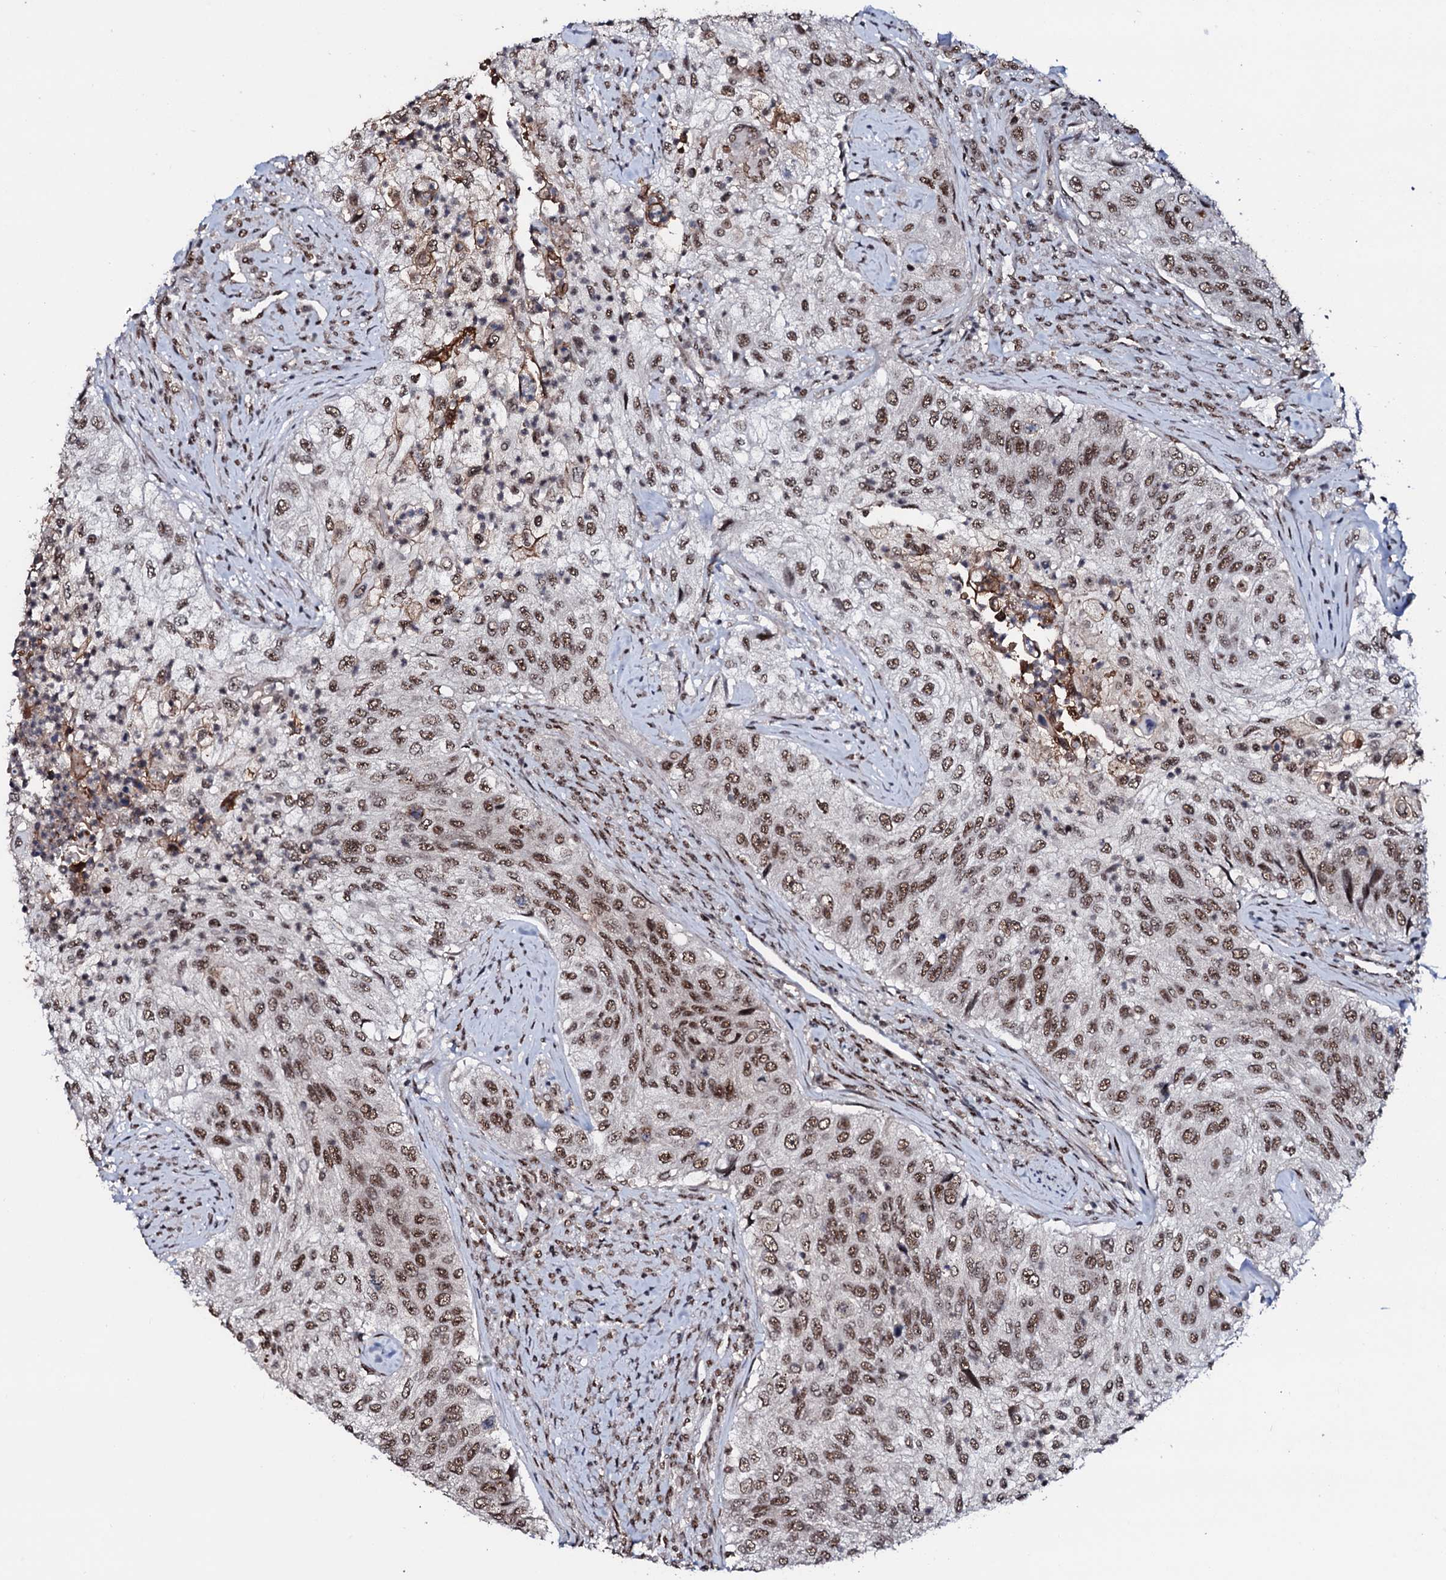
{"staining": {"intensity": "moderate", "quantity": ">75%", "location": "nuclear"}, "tissue": "urothelial cancer", "cell_type": "Tumor cells", "image_type": "cancer", "snomed": [{"axis": "morphology", "description": "Urothelial carcinoma, High grade"}, {"axis": "topography", "description": "Urinary bladder"}], "caption": "A medium amount of moderate nuclear positivity is present in approximately >75% of tumor cells in urothelial cancer tissue. The protein of interest is stained brown, and the nuclei are stained in blue (DAB (3,3'-diaminobenzidine) IHC with brightfield microscopy, high magnification).", "gene": "PRPF18", "patient": {"sex": "female", "age": 60}}